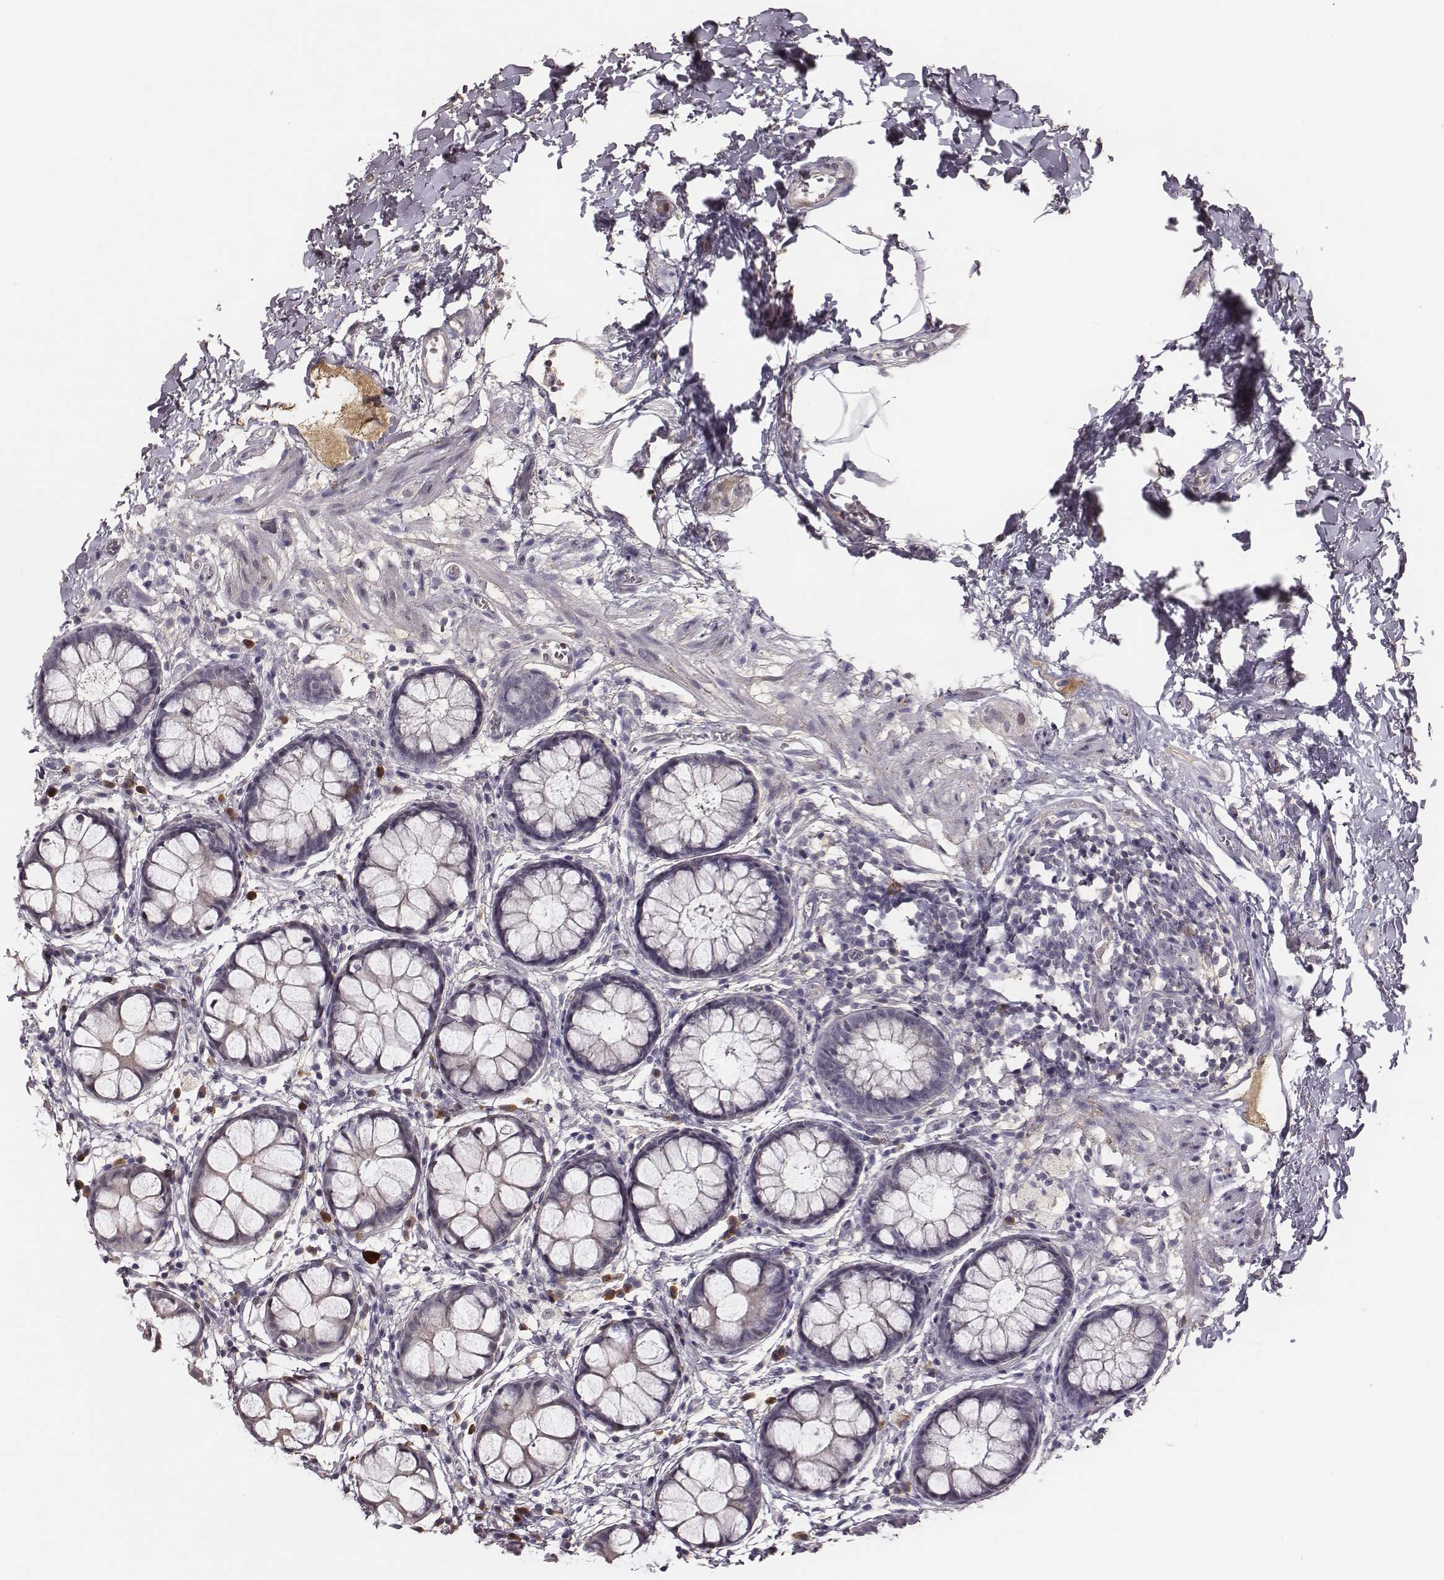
{"staining": {"intensity": "negative", "quantity": "none", "location": "none"}, "tissue": "rectum", "cell_type": "Glandular cells", "image_type": "normal", "snomed": [{"axis": "morphology", "description": "Normal tissue, NOS"}, {"axis": "topography", "description": "Rectum"}], "caption": "Glandular cells show no significant protein positivity in unremarkable rectum.", "gene": "SLC22A6", "patient": {"sex": "female", "age": 62}}